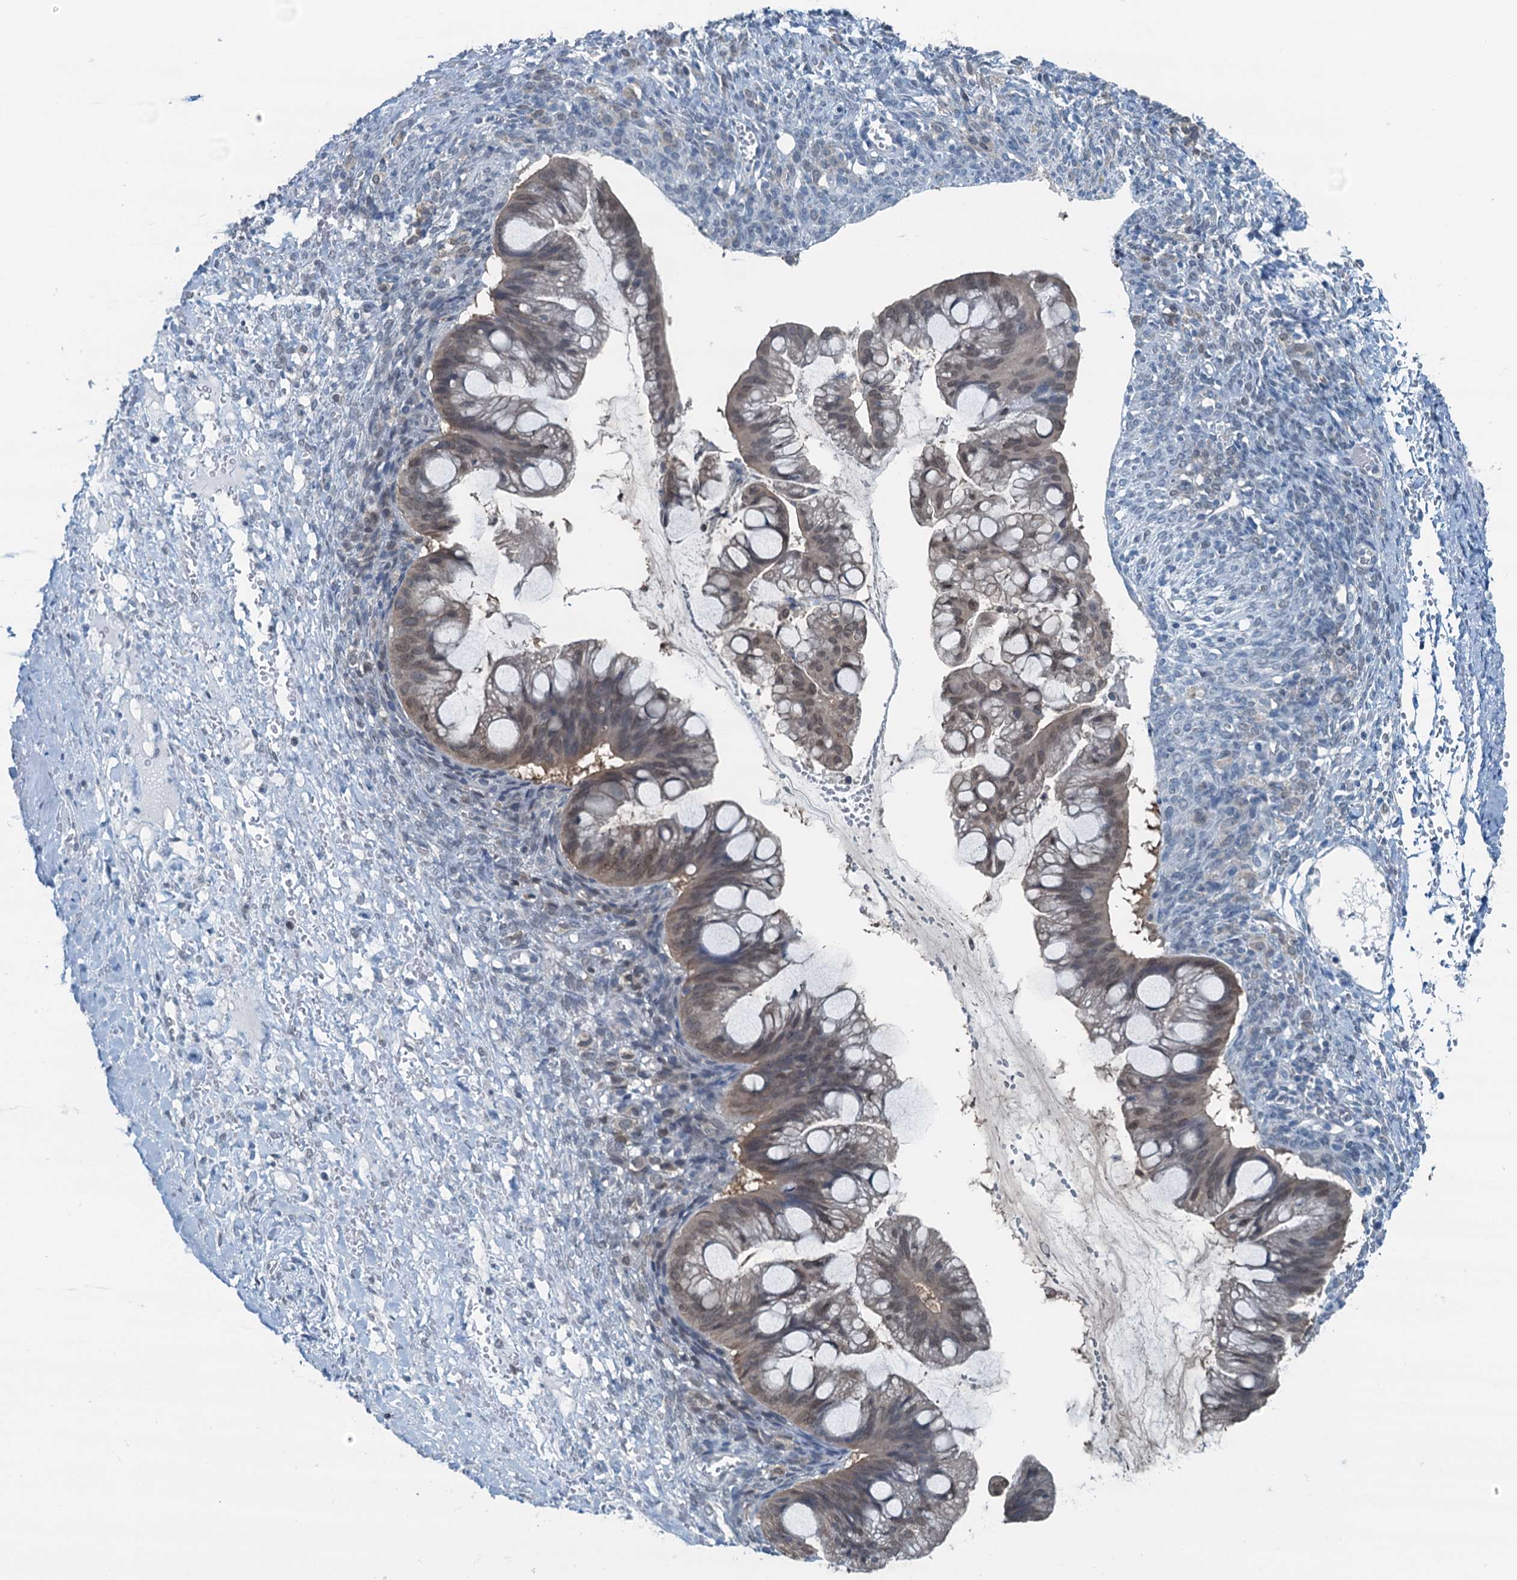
{"staining": {"intensity": "weak", "quantity": "25%-75%", "location": "nuclear"}, "tissue": "ovarian cancer", "cell_type": "Tumor cells", "image_type": "cancer", "snomed": [{"axis": "morphology", "description": "Cystadenocarcinoma, mucinous, NOS"}, {"axis": "topography", "description": "Ovary"}], "caption": "About 25%-75% of tumor cells in ovarian cancer (mucinous cystadenocarcinoma) show weak nuclear protein staining as visualized by brown immunohistochemical staining.", "gene": "C11orf54", "patient": {"sex": "female", "age": 73}}